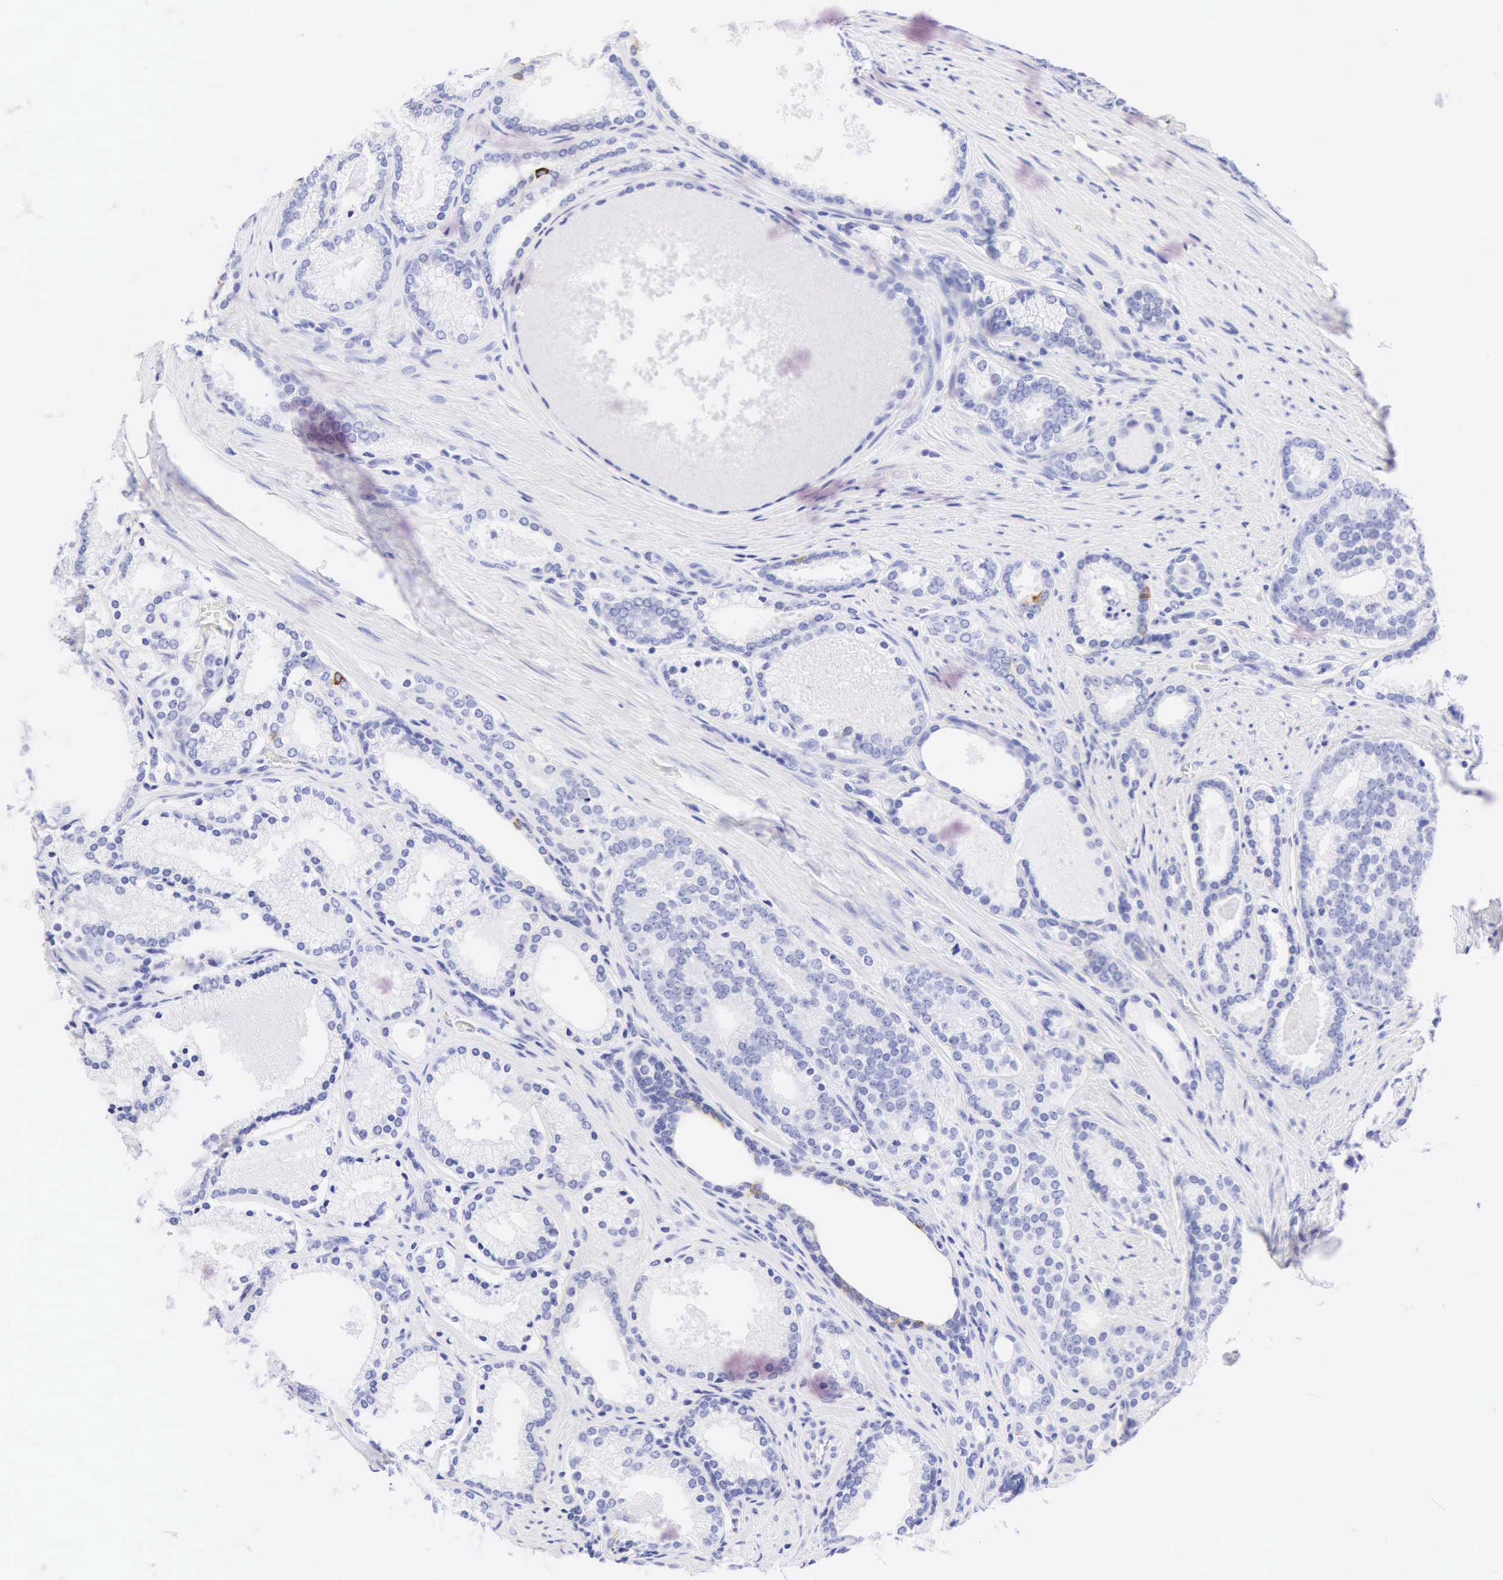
{"staining": {"intensity": "negative", "quantity": "none", "location": "none"}, "tissue": "prostate cancer", "cell_type": "Tumor cells", "image_type": "cancer", "snomed": [{"axis": "morphology", "description": "Adenocarcinoma, Low grade"}, {"axis": "topography", "description": "Prostate"}], "caption": "Tumor cells show no significant staining in low-grade adenocarcinoma (prostate). Nuclei are stained in blue.", "gene": "KRT20", "patient": {"sex": "male", "age": 71}}